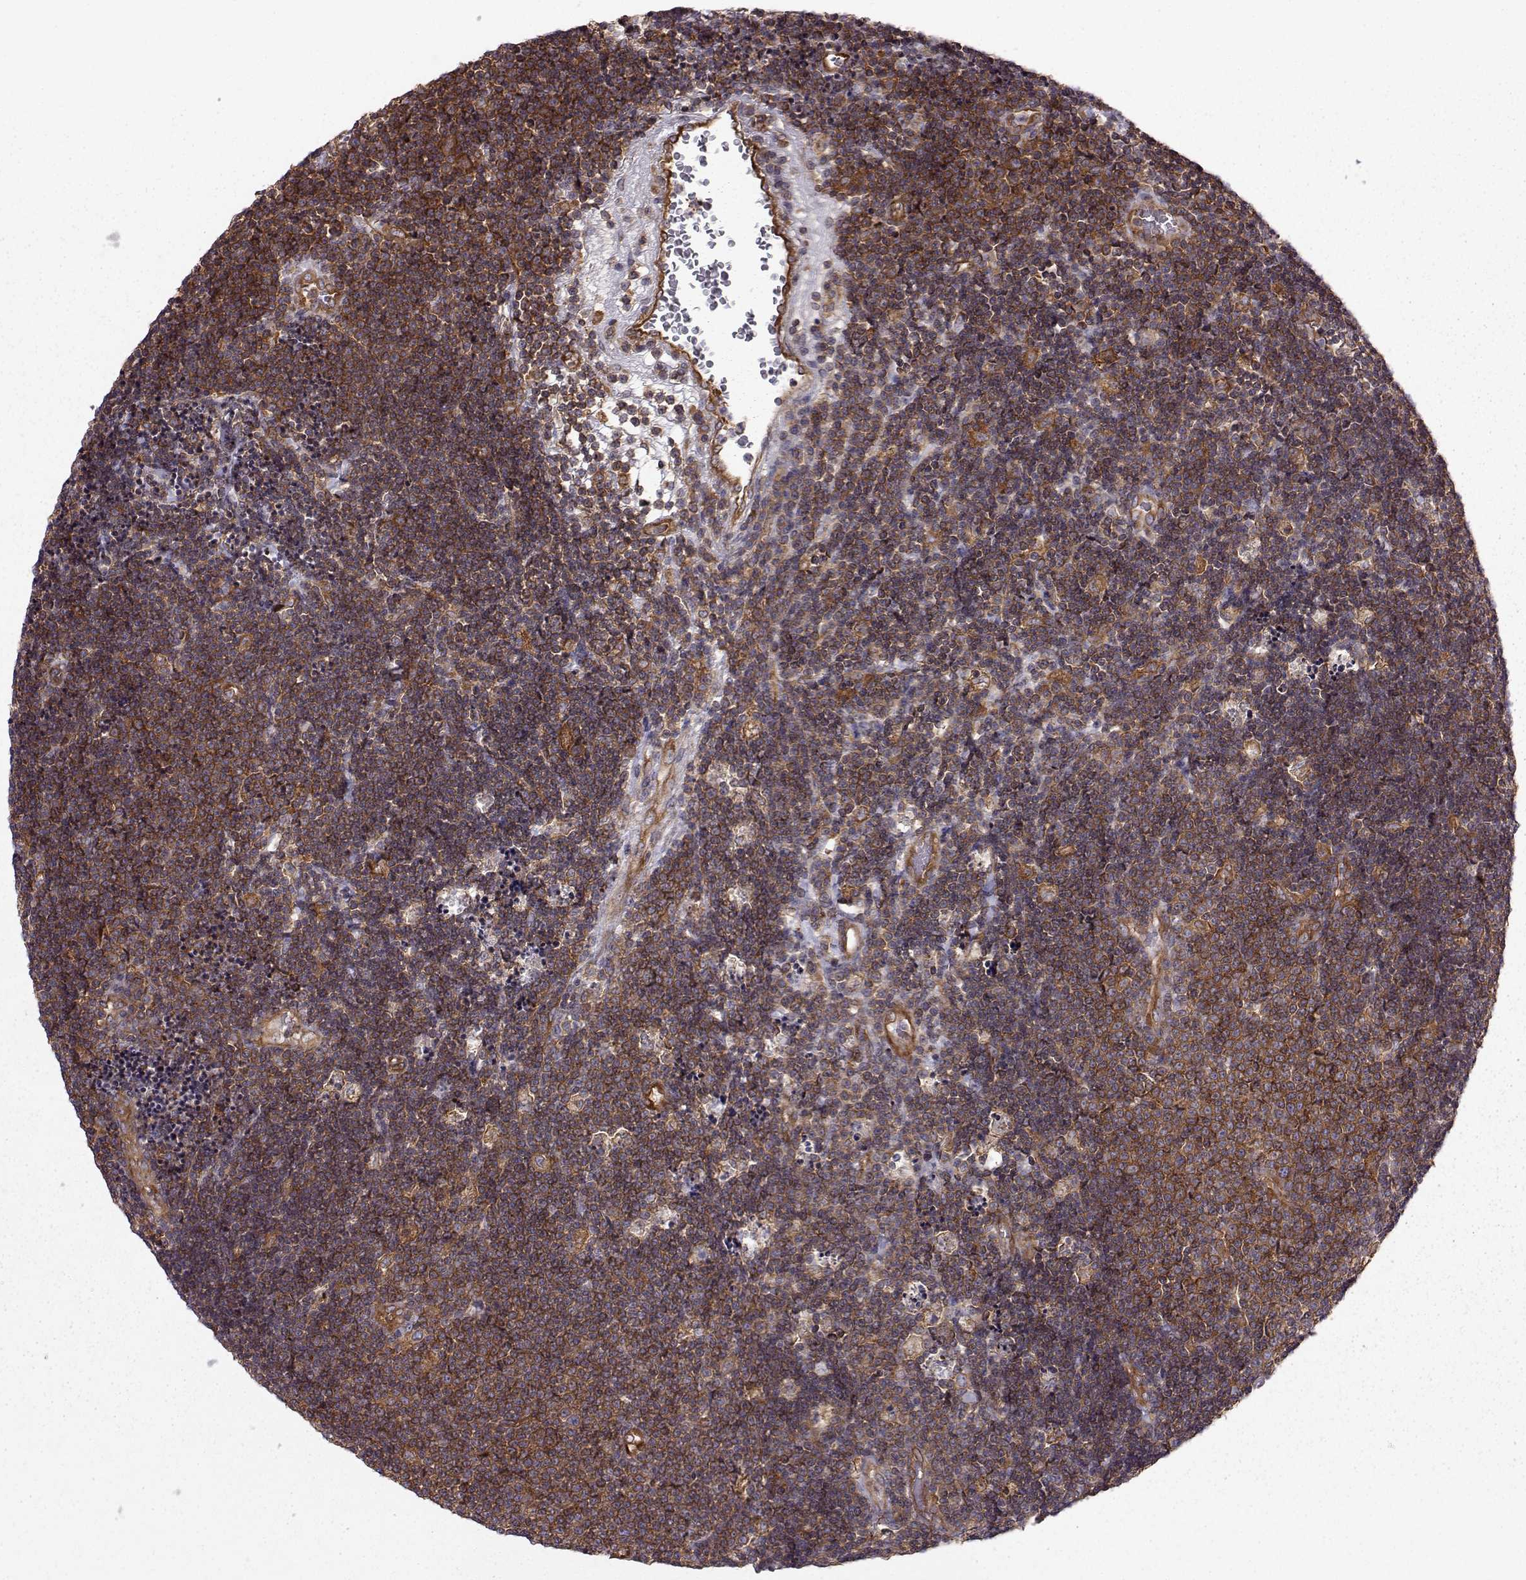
{"staining": {"intensity": "strong", "quantity": ">75%", "location": "cytoplasmic/membranous"}, "tissue": "lymphoma", "cell_type": "Tumor cells", "image_type": "cancer", "snomed": [{"axis": "morphology", "description": "Malignant lymphoma, non-Hodgkin's type, Low grade"}, {"axis": "topography", "description": "Brain"}], "caption": "Immunohistochemistry histopathology image of human lymphoma stained for a protein (brown), which reveals high levels of strong cytoplasmic/membranous positivity in approximately >75% of tumor cells.", "gene": "RABGAP1", "patient": {"sex": "female", "age": 66}}